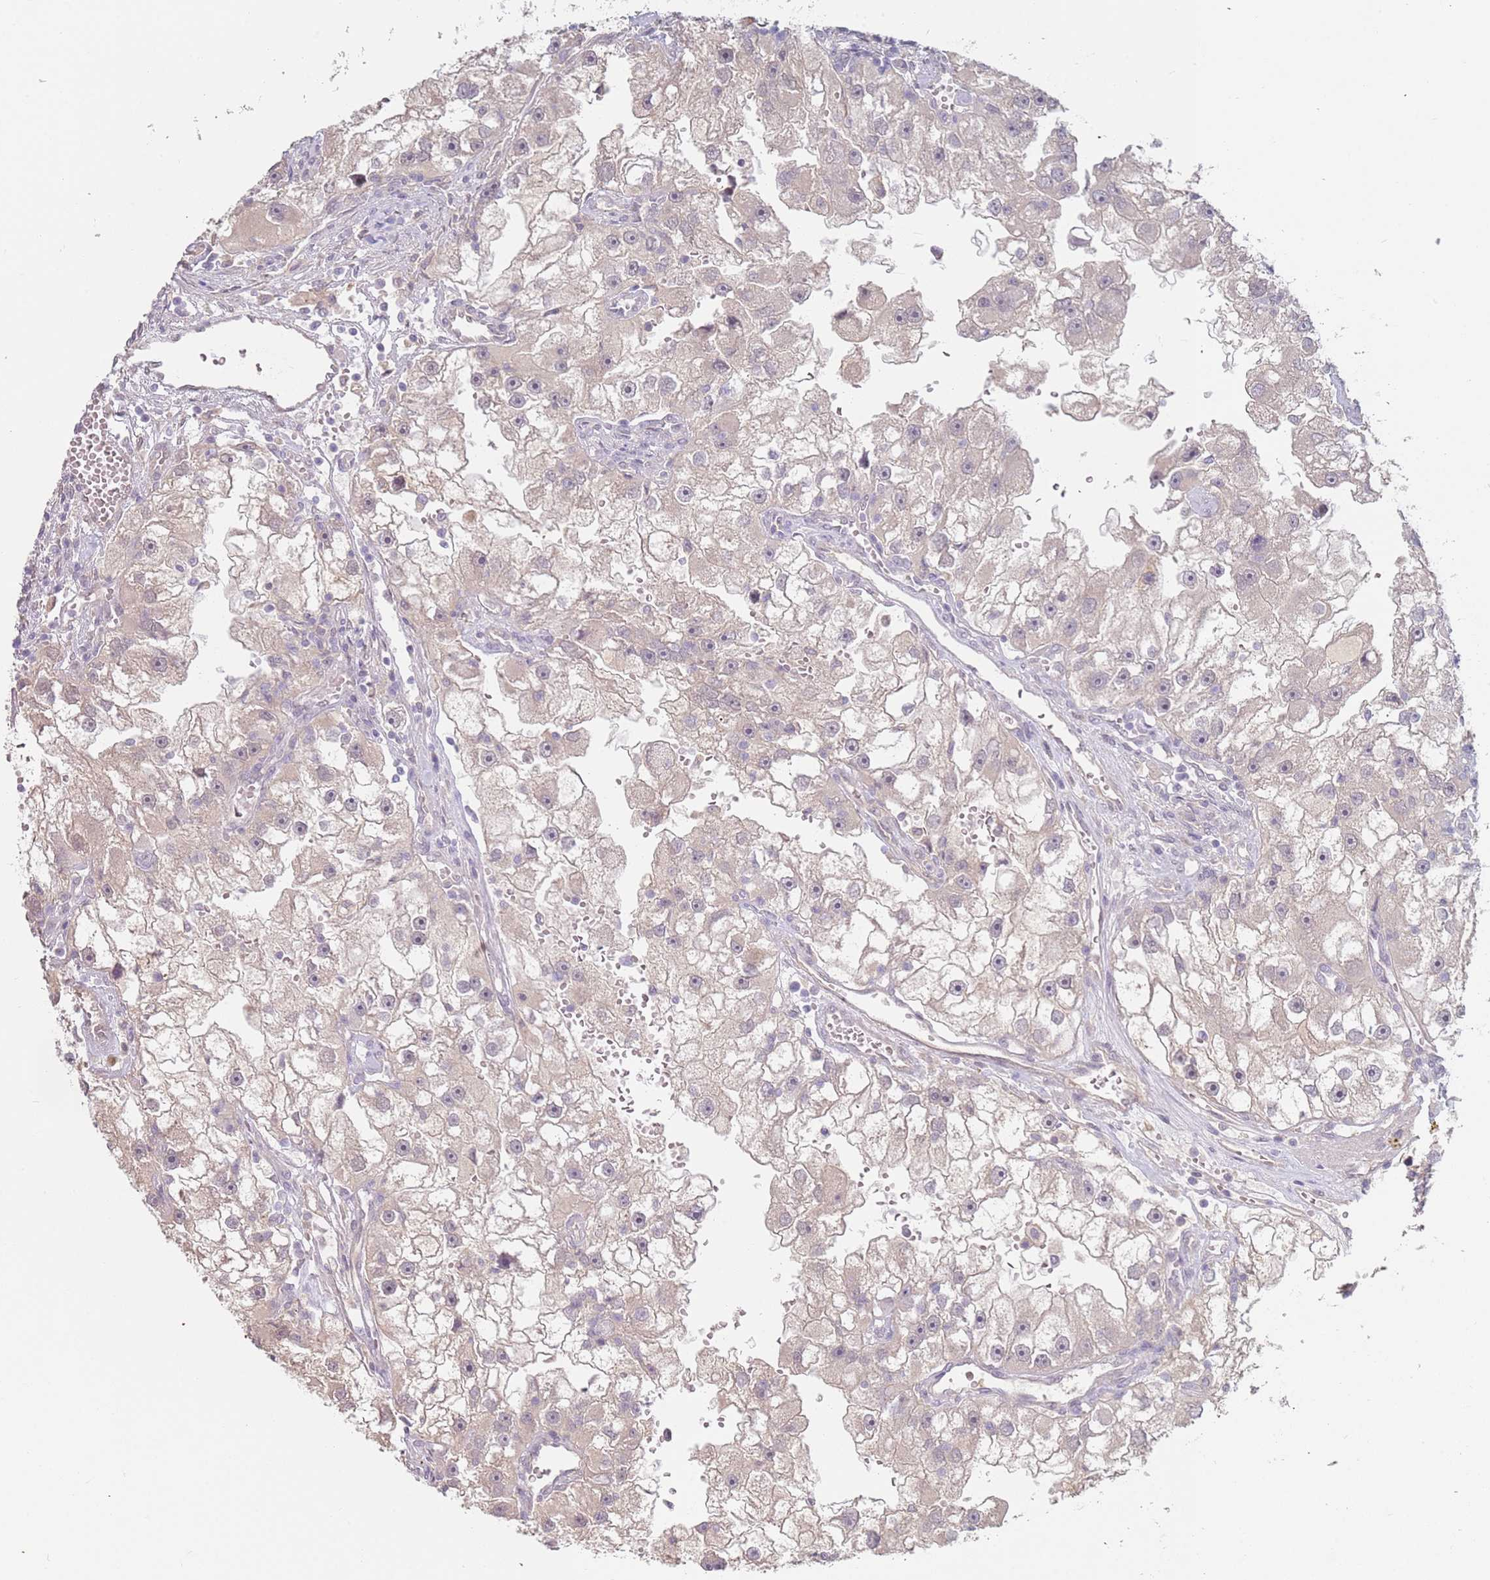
{"staining": {"intensity": "weak", "quantity": "<25%", "location": "cytoplasmic/membranous"}, "tissue": "renal cancer", "cell_type": "Tumor cells", "image_type": "cancer", "snomed": [{"axis": "morphology", "description": "Adenocarcinoma, NOS"}, {"axis": "topography", "description": "Kidney"}], "caption": "Tumor cells show no significant staining in adenocarcinoma (renal).", "gene": "WDR93", "patient": {"sex": "male", "age": 63}}